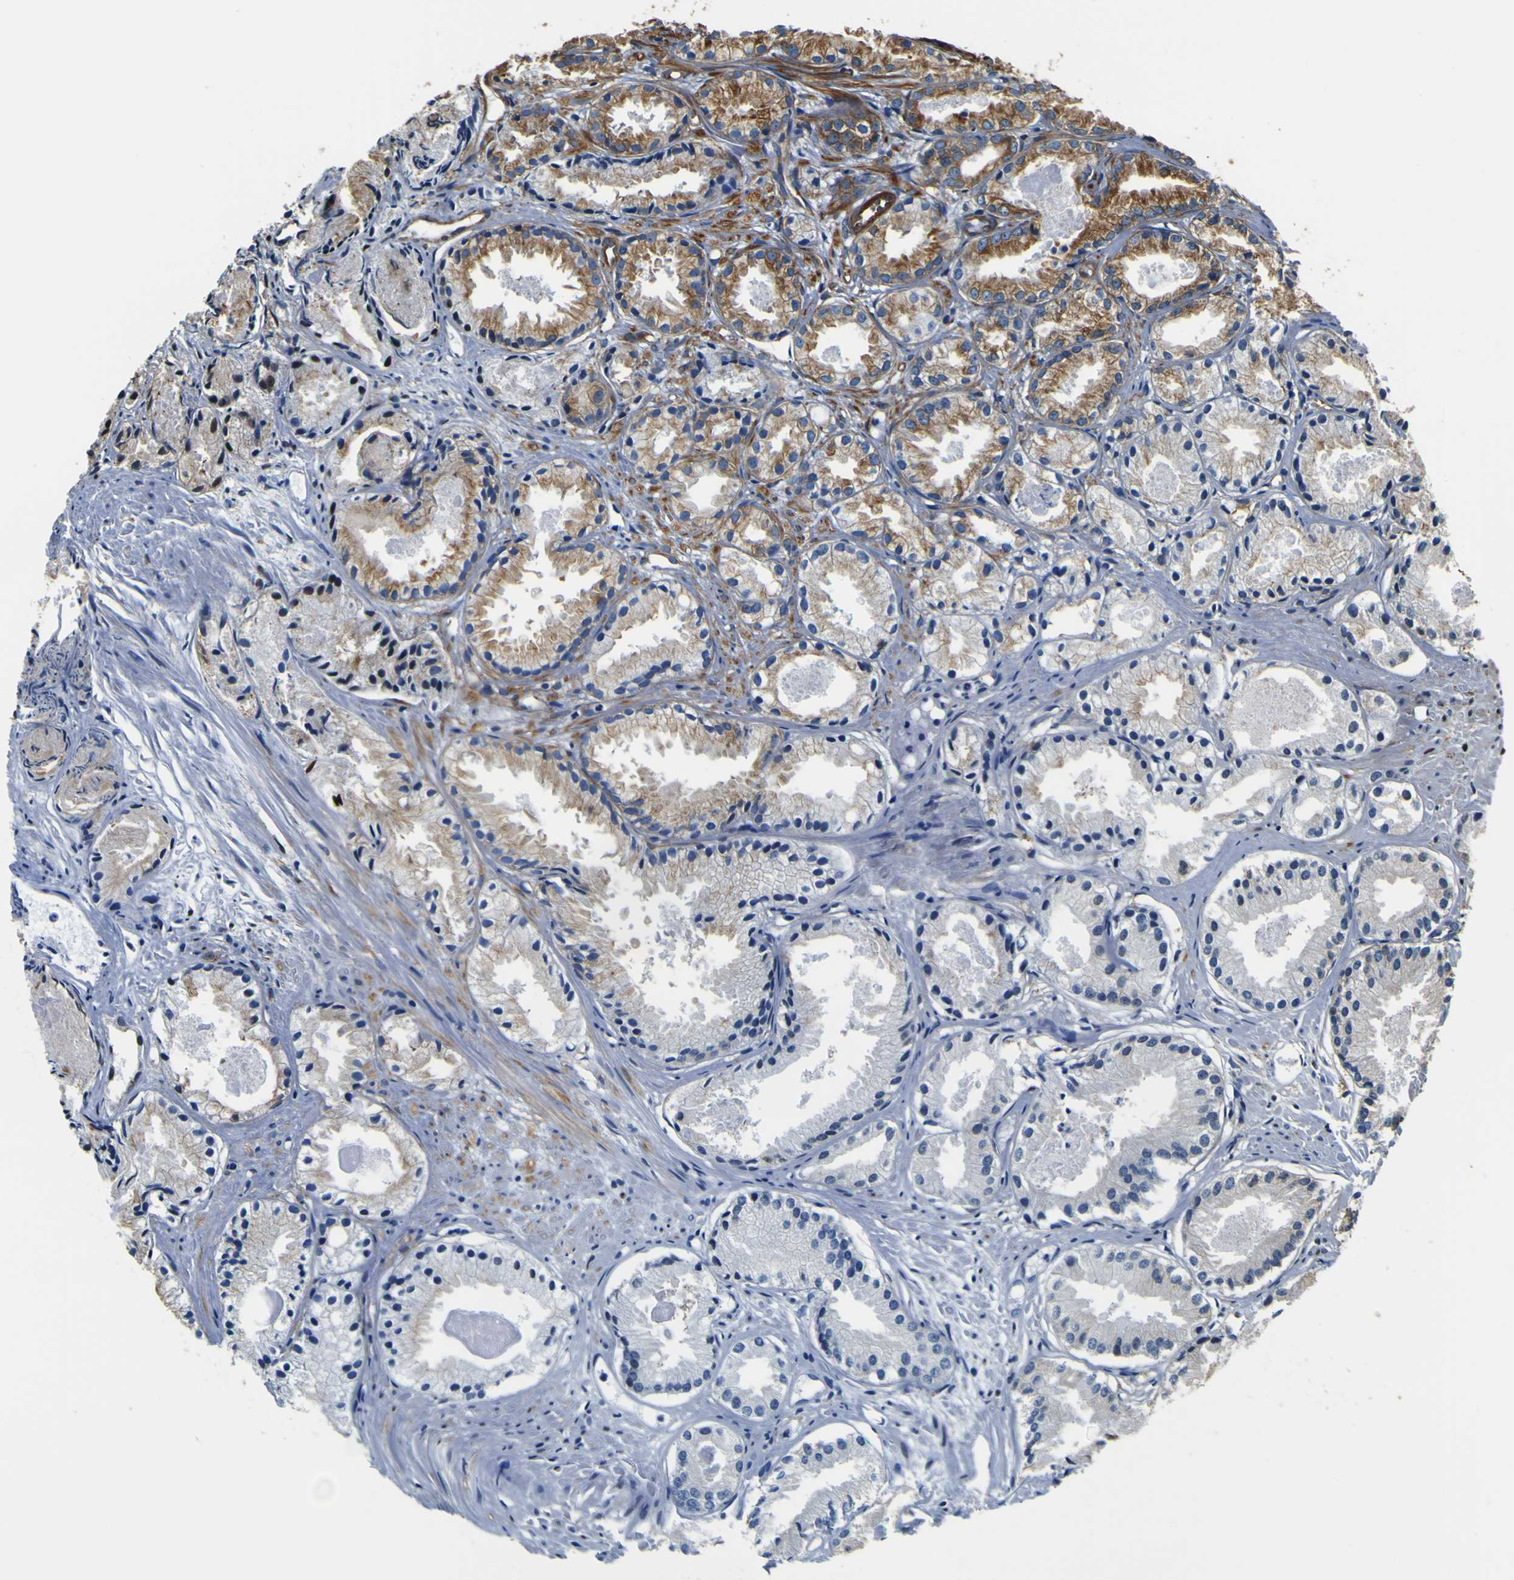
{"staining": {"intensity": "moderate", "quantity": "25%-75%", "location": "cytoplasmic/membranous"}, "tissue": "prostate cancer", "cell_type": "Tumor cells", "image_type": "cancer", "snomed": [{"axis": "morphology", "description": "Adenocarcinoma, Low grade"}, {"axis": "topography", "description": "Prostate"}], "caption": "A brown stain shows moderate cytoplasmic/membranous staining of a protein in human prostate adenocarcinoma (low-grade) tumor cells. The protein is stained brown, and the nuclei are stained in blue (DAB (3,3'-diaminobenzidine) IHC with brightfield microscopy, high magnification).", "gene": "TUBA1B", "patient": {"sex": "male", "age": 72}}